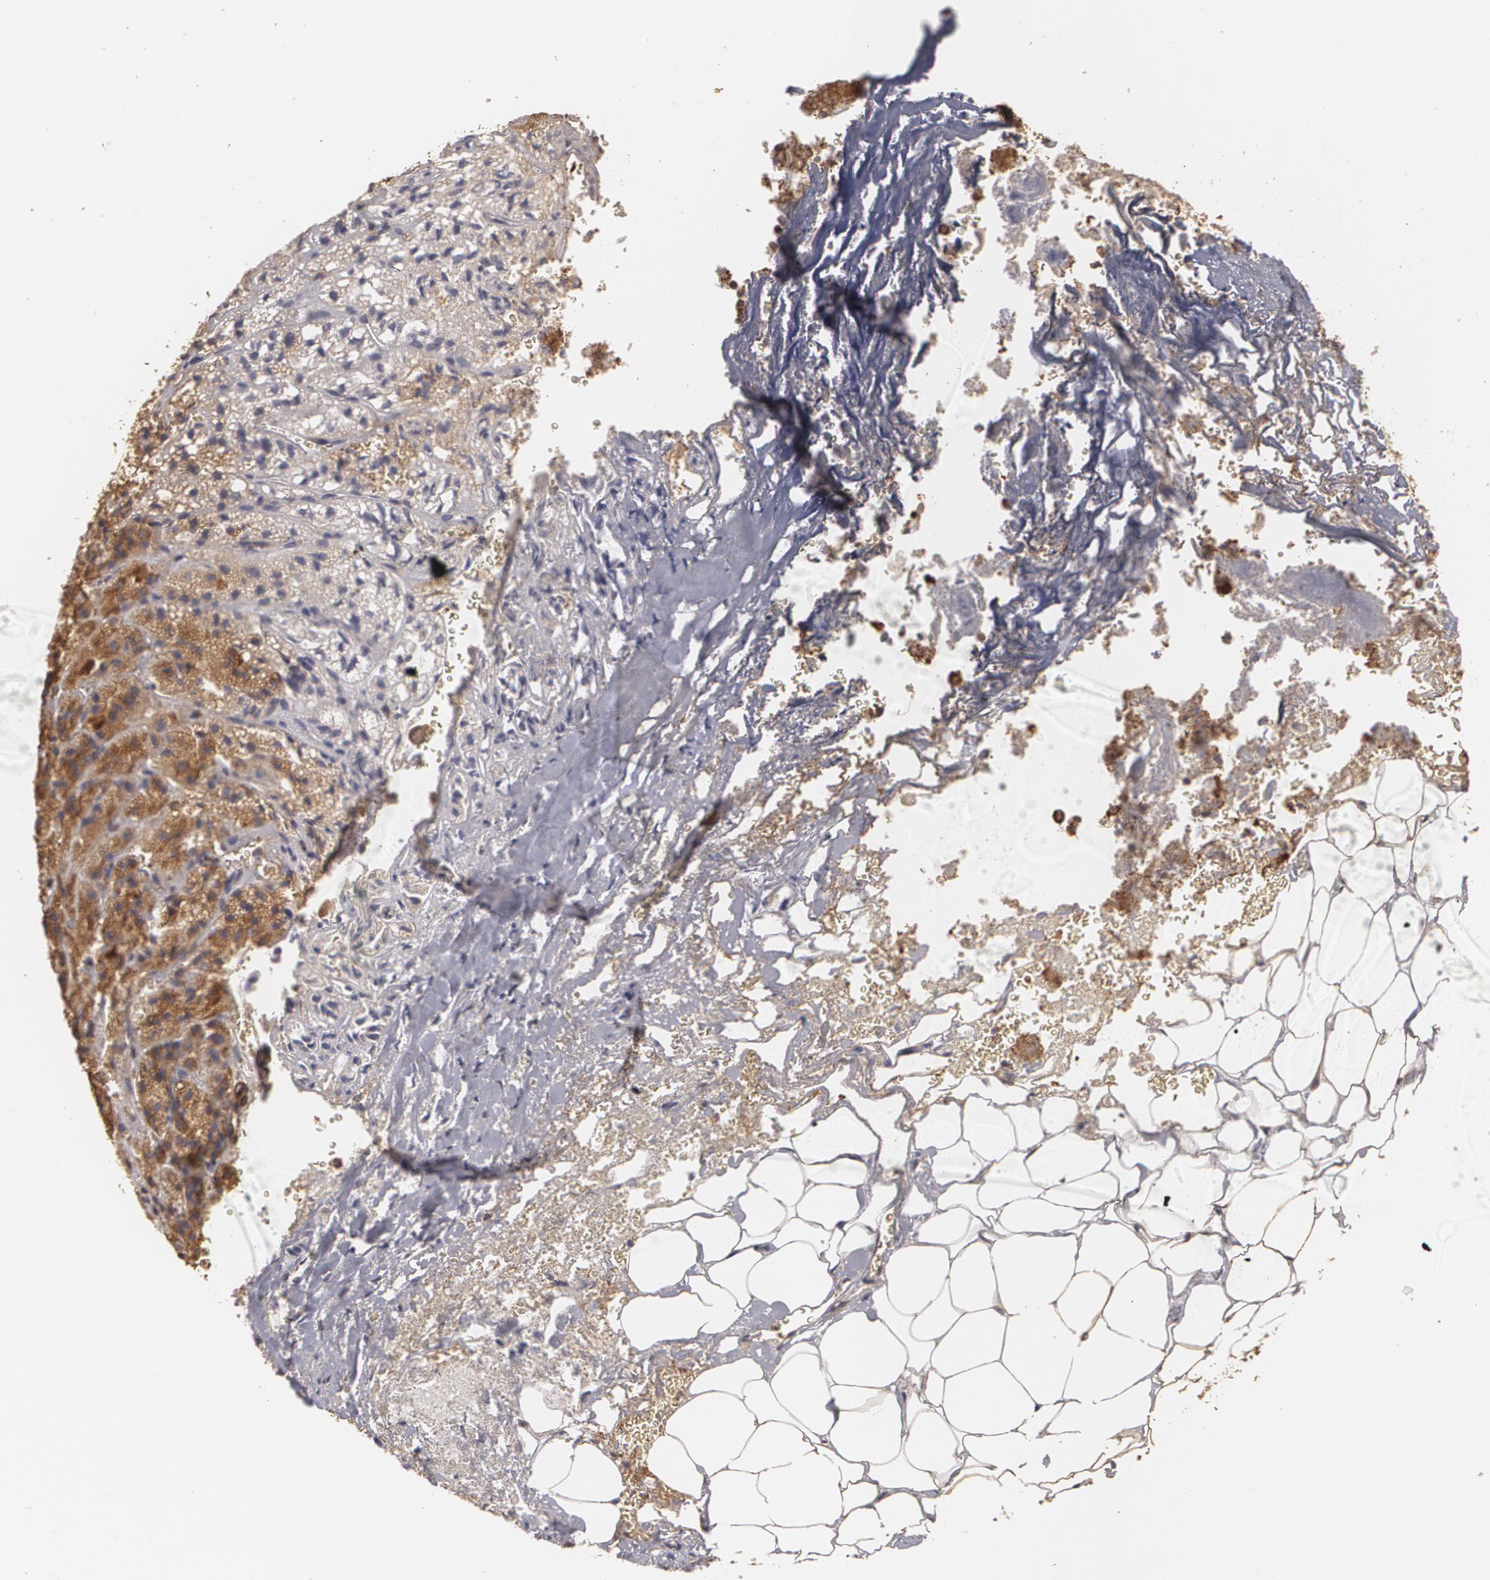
{"staining": {"intensity": "moderate", "quantity": "25%-75%", "location": "cytoplasmic/membranous"}, "tissue": "adrenal gland", "cell_type": "Glandular cells", "image_type": "normal", "snomed": [{"axis": "morphology", "description": "Normal tissue, NOS"}, {"axis": "topography", "description": "Adrenal gland"}], "caption": "About 25%-75% of glandular cells in benign human adrenal gland show moderate cytoplasmic/membranous protein staining as visualized by brown immunohistochemical staining.", "gene": "CYB5R3", "patient": {"sex": "female", "age": 71}}